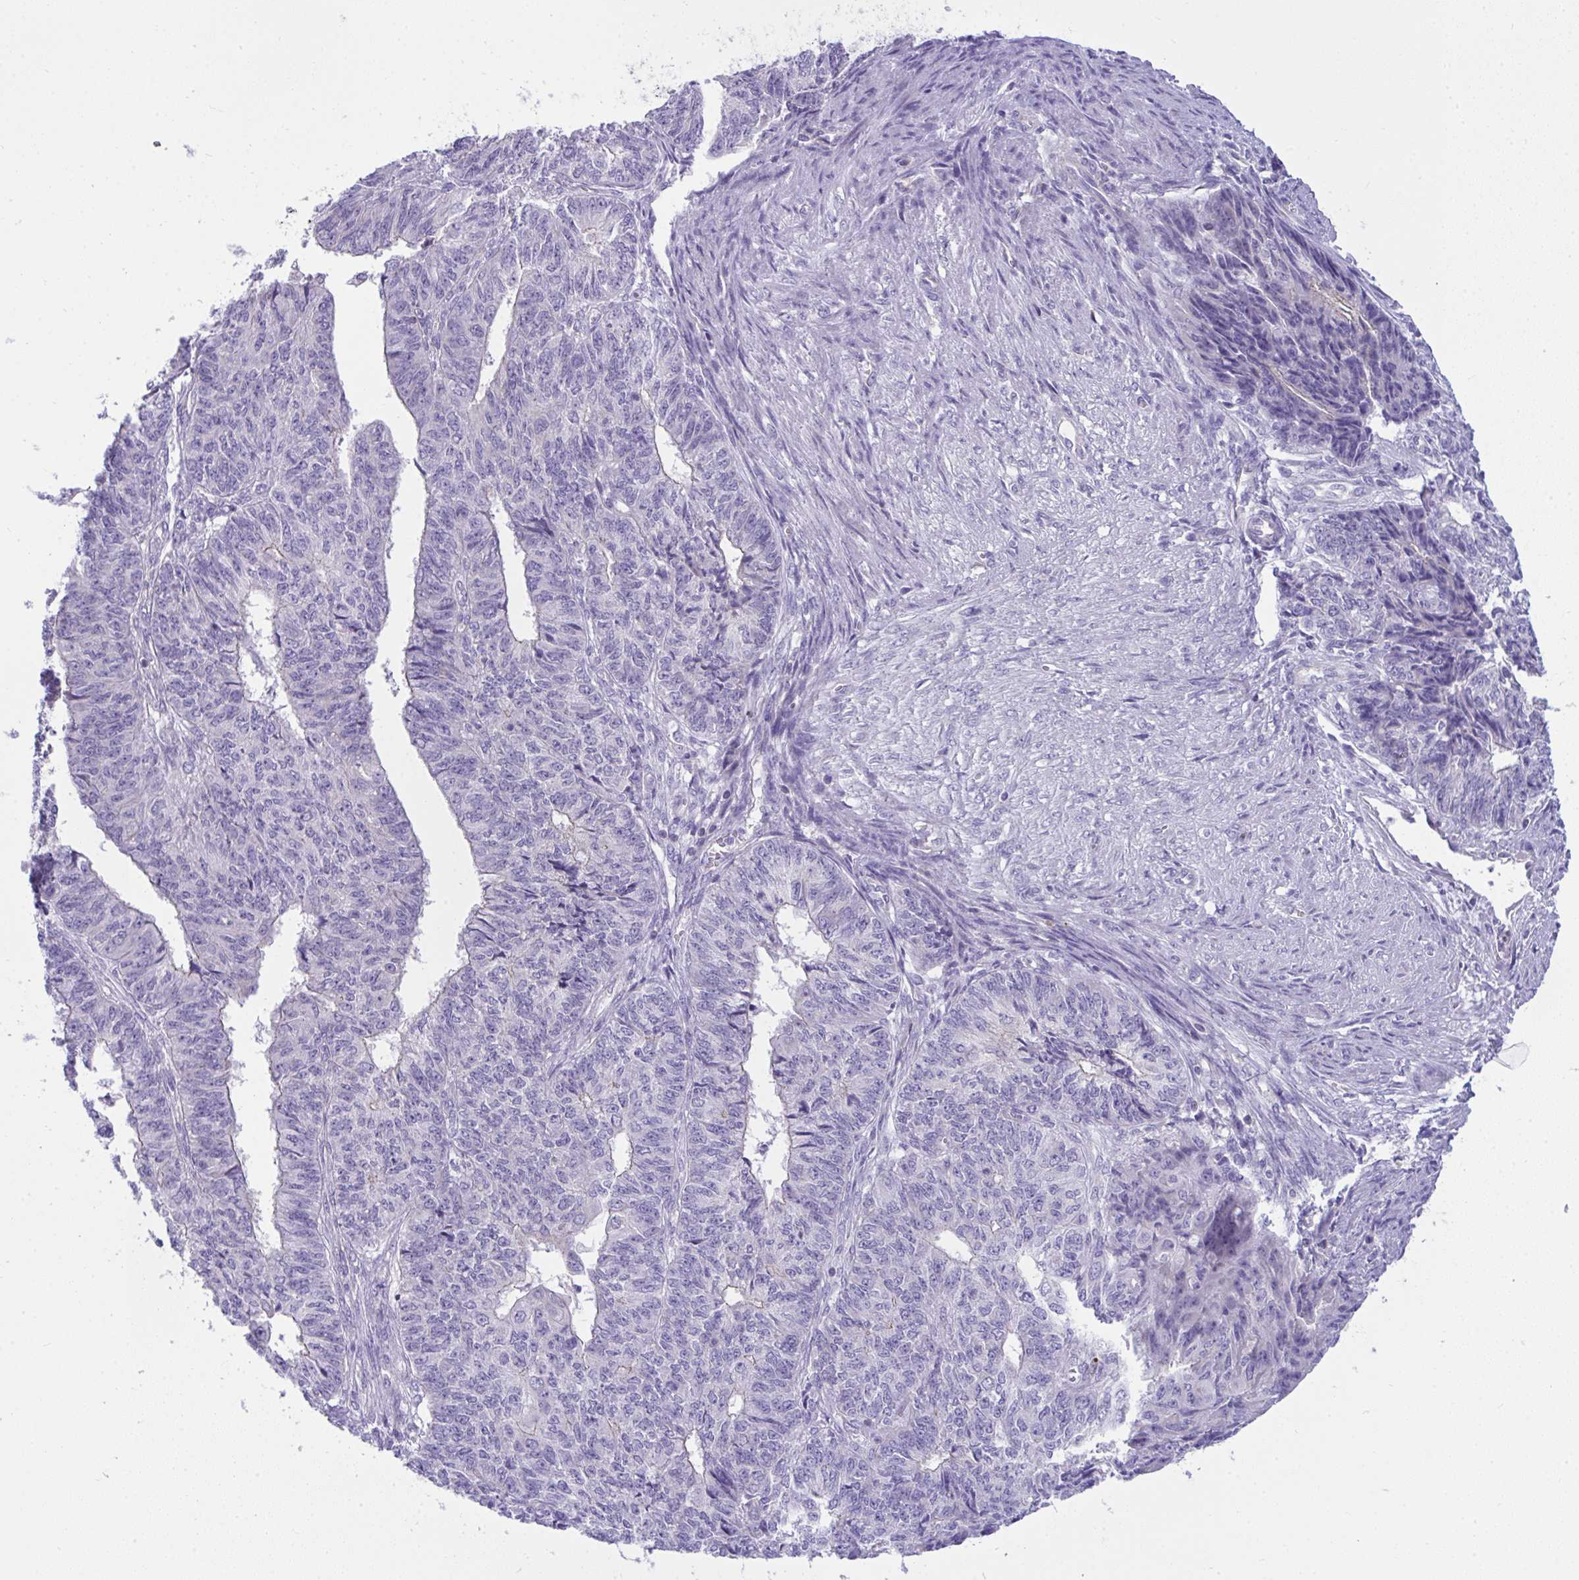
{"staining": {"intensity": "negative", "quantity": "none", "location": "none"}, "tissue": "endometrial cancer", "cell_type": "Tumor cells", "image_type": "cancer", "snomed": [{"axis": "morphology", "description": "Adenocarcinoma, NOS"}, {"axis": "topography", "description": "Endometrium"}], "caption": "A photomicrograph of human endometrial cancer is negative for staining in tumor cells.", "gene": "PLA2G12B", "patient": {"sex": "female", "age": 32}}